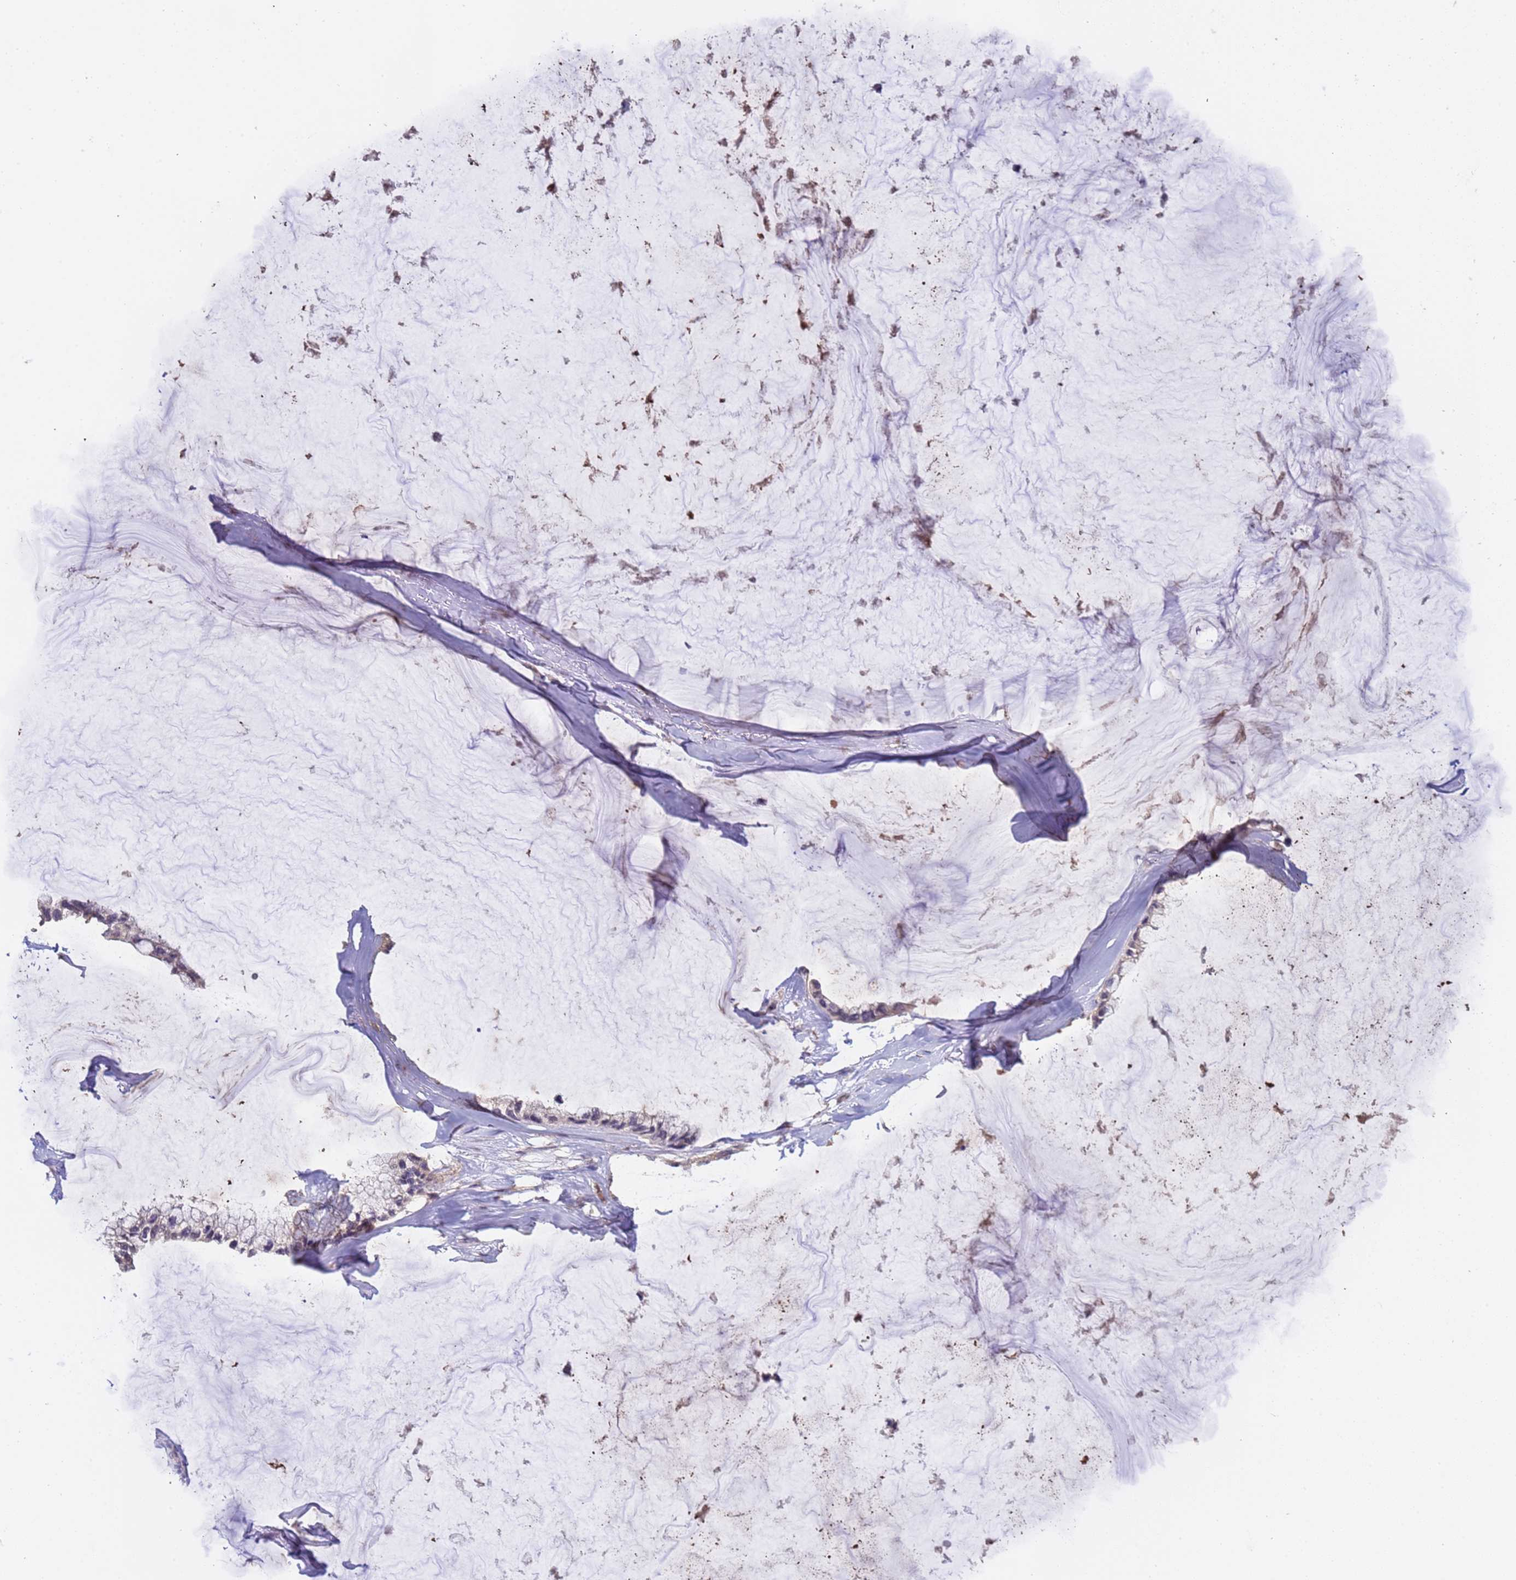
{"staining": {"intensity": "weak", "quantity": "<25%", "location": "cytoplasmic/membranous,nuclear"}, "tissue": "ovarian cancer", "cell_type": "Tumor cells", "image_type": "cancer", "snomed": [{"axis": "morphology", "description": "Cystadenocarcinoma, mucinous, NOS"}, {"axis": "topography", "description": "Ovary"}], "caption": "Immunohistochemical staining of human ovarian mucinous cystadenocarcinoma exhibits no significant expression in tumor cells.", "gene": "ZNF248", "patient": {"sex": "female", "age": 39}}